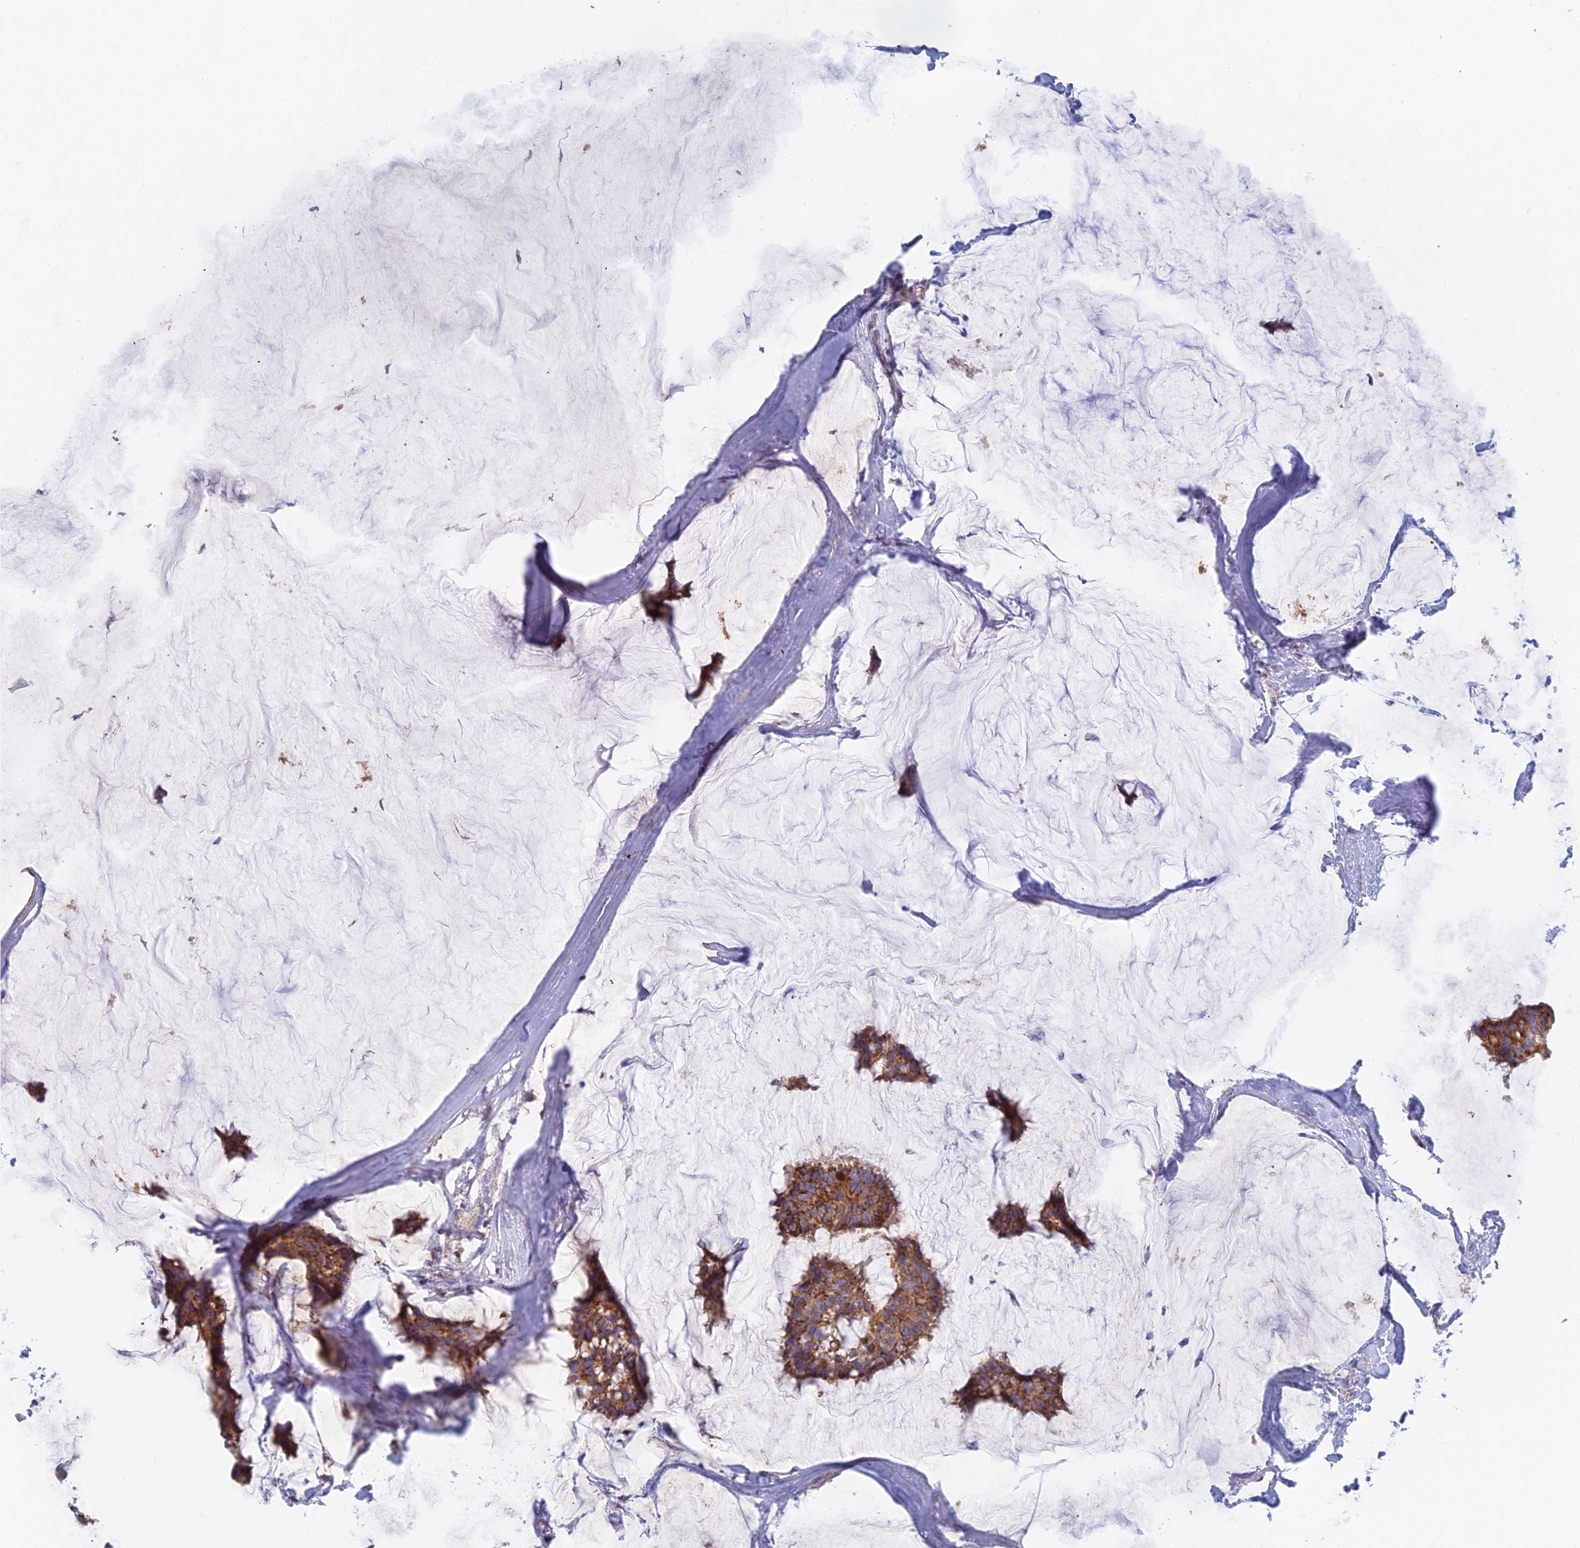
{"staining": {"intensity": "moderate", "quantity": ">75%", "location": "cytoplasmic/membranous"}, "tissue": "breast cancer", "cell_type": "Tumor cells", "image_type": "cancer", "snomed": [{"axis": "morphology", "description": "Duct carcinoma"}, {"axis": "topography", "description": "Breast"}], "caption": "Moderate cytoplasmic/membranous staining for a protein is identified in approximately >75% of tumor cells of breast cancer using IHC.", "gene": "IFTAP", "patient": {"sex": "female", "age": 93}}